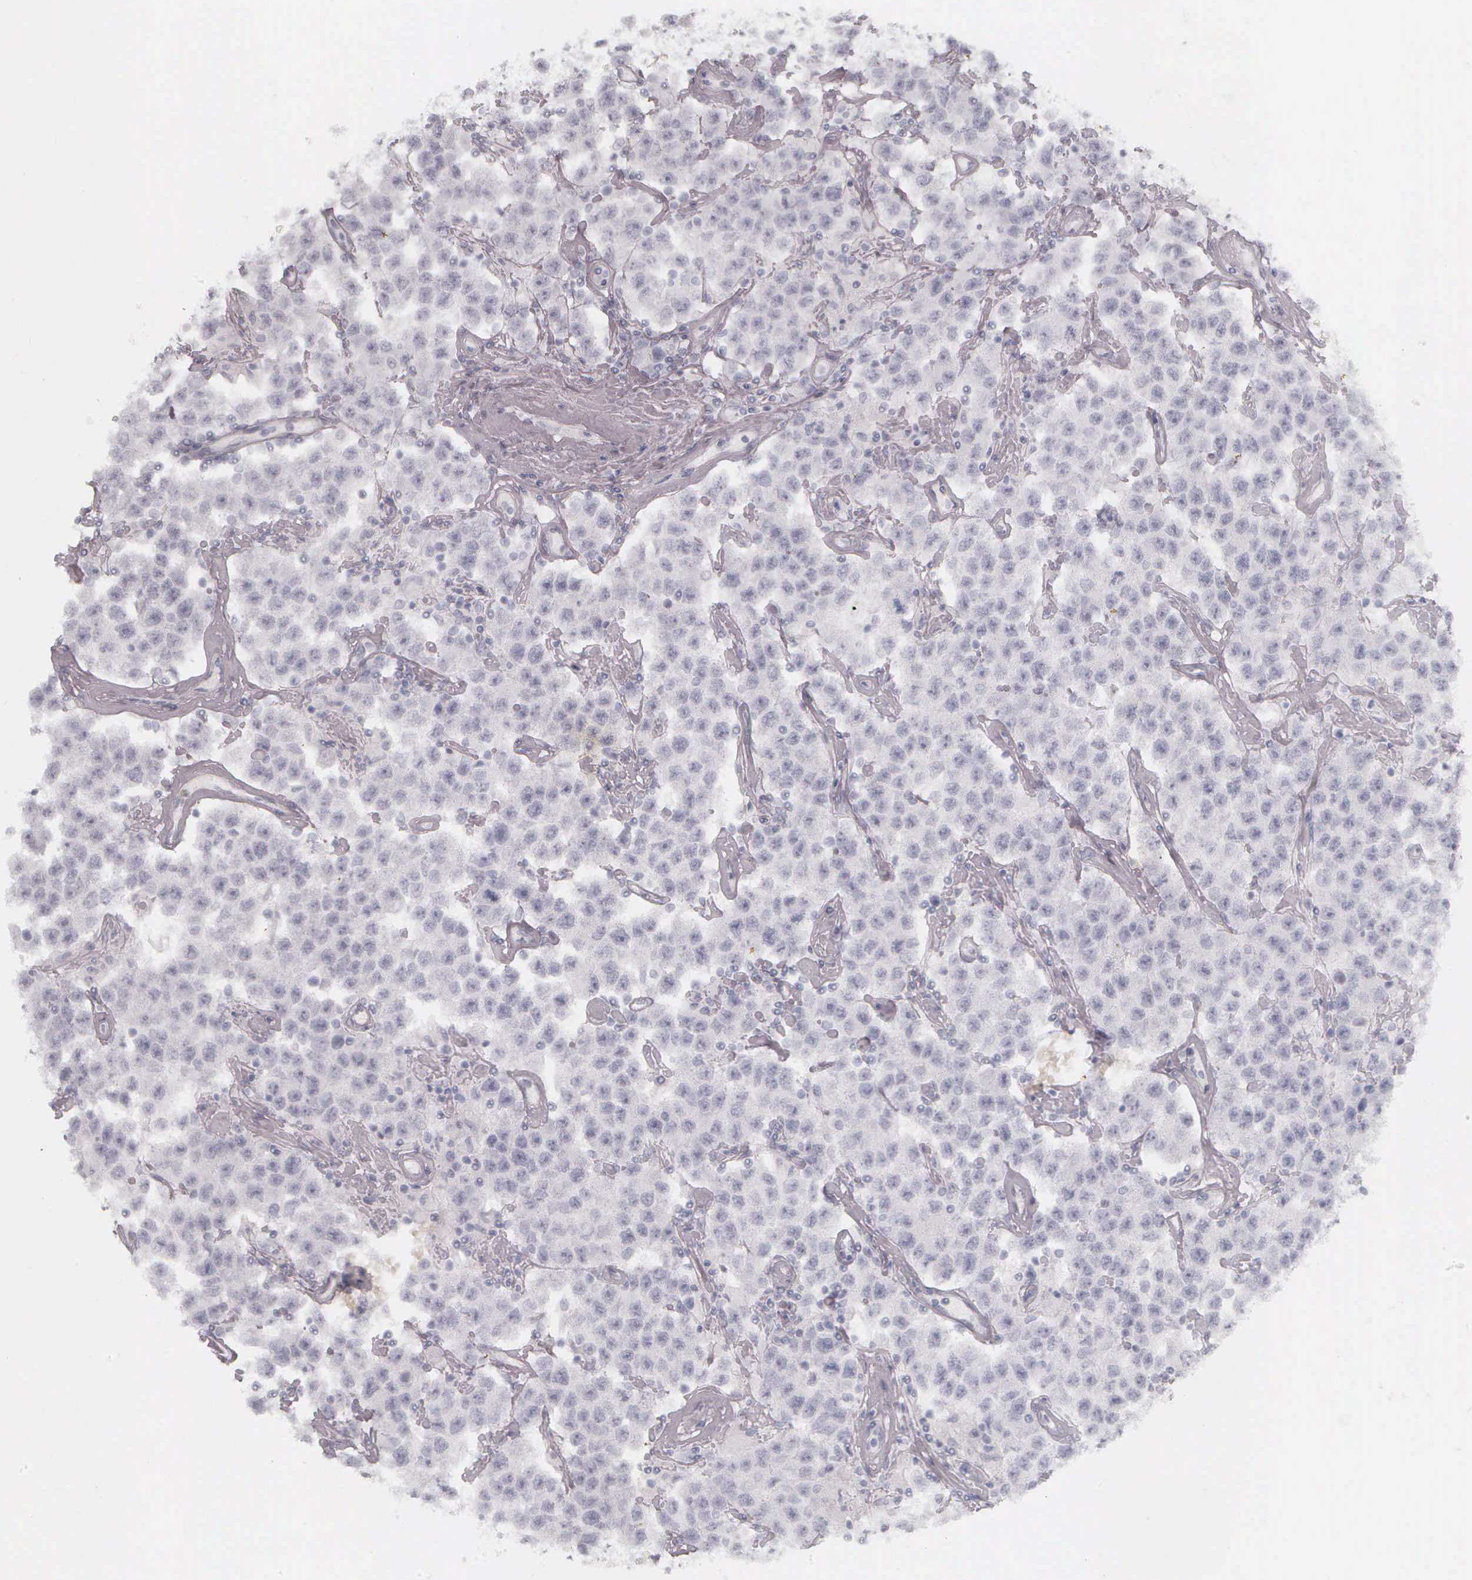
{"staining": {"intensity": "negative", "quantity": "none", "location": "none"}, "tissue": "testis cancer", "cell_type": "Tumor cells", "image_type": "cancer", "snomed": [{"axis": "morphology", "description": "Seminoma, NOS"}, {"axis": "topography", "description": "Testis"}], "caption": "Immunohistochemistry micrograph of testis cancer (seminoma) stained for a protein (brown), which displays no staining in tumor cells. Nuclei are stained in blue.", "gene": "KRT14", "patient": {"sex": "male", "age": 52}}